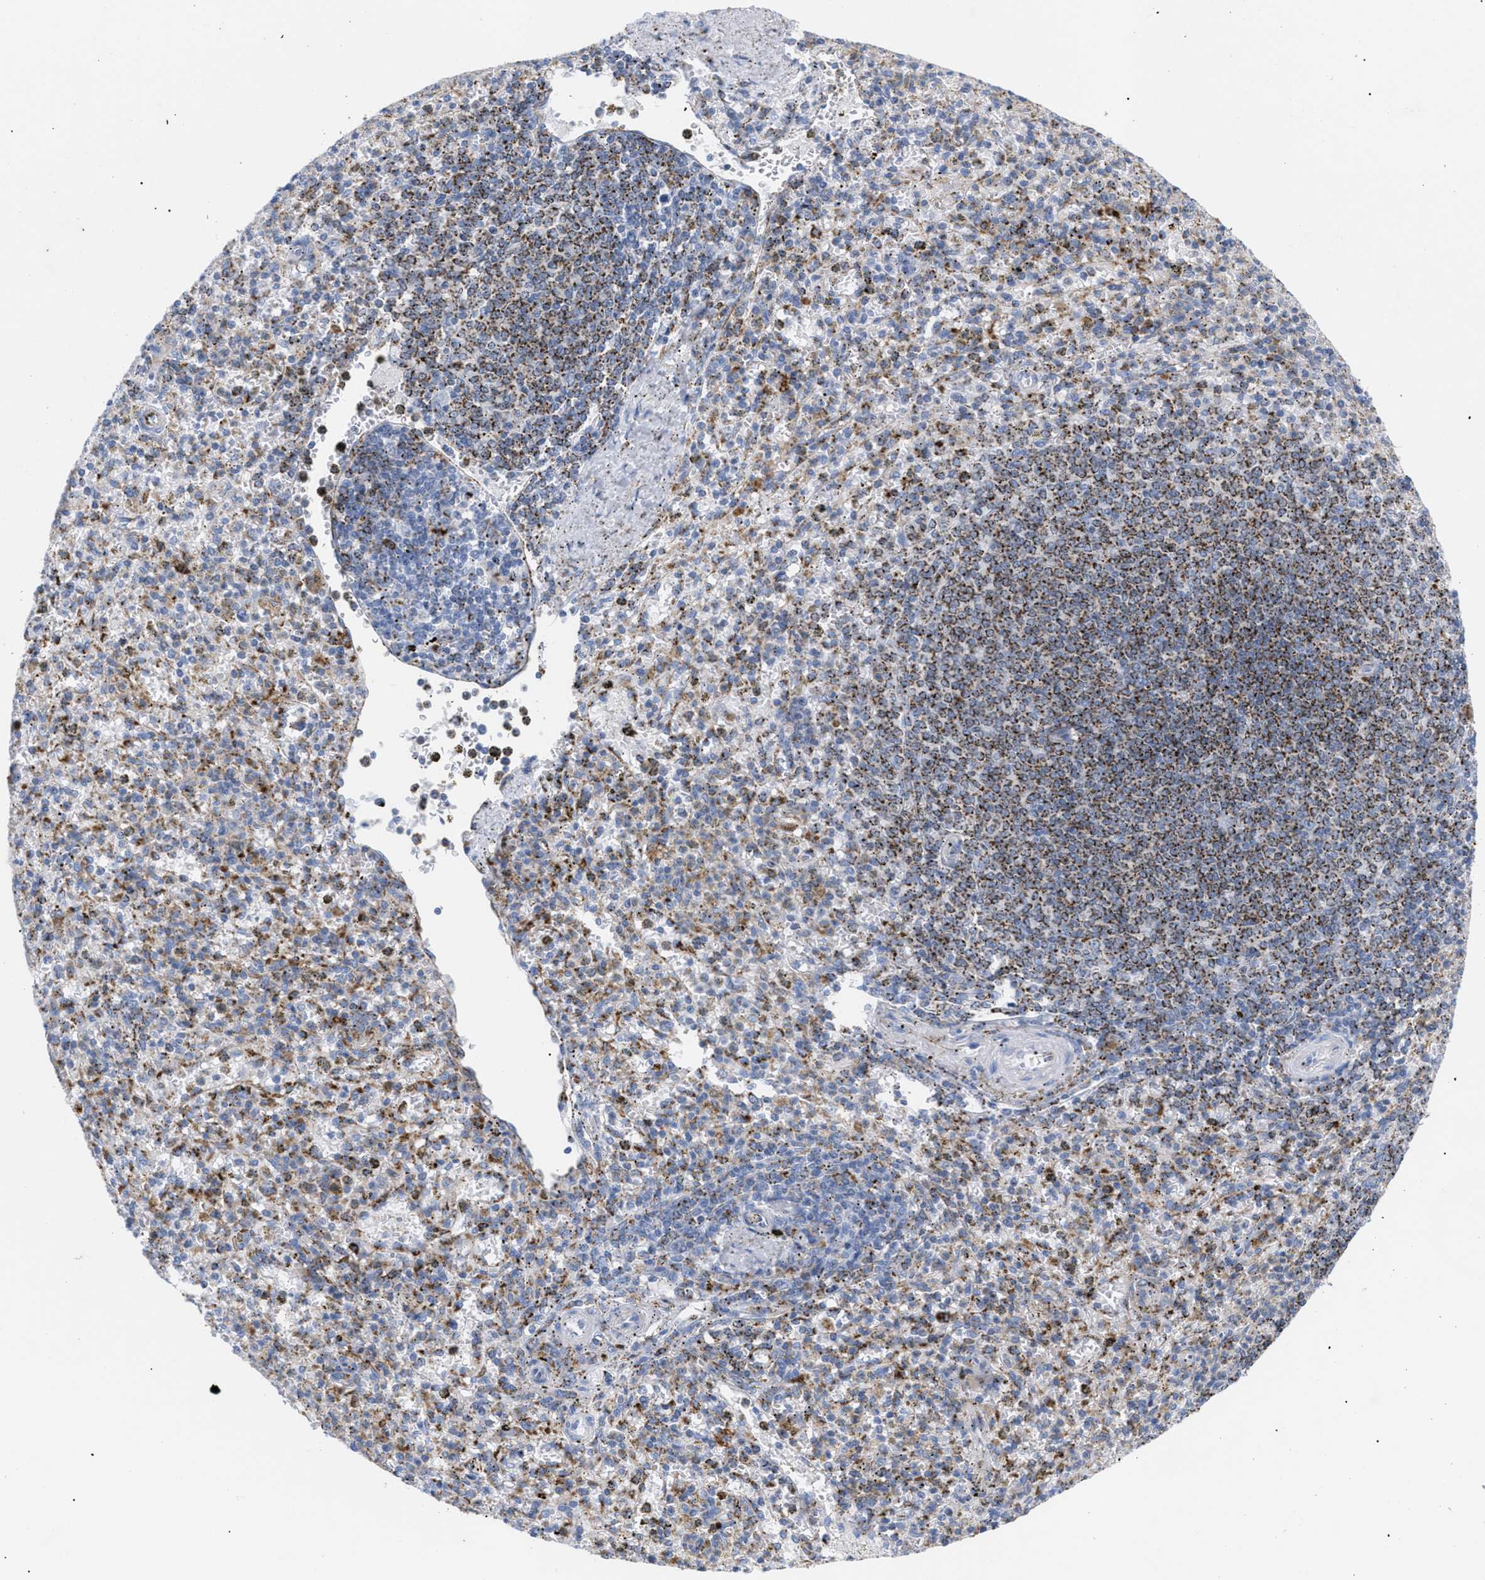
{"staining": {"intensity": "strong", "quantity": "<25%", "location": "cytoplasmic/membranous"}, "tissue": "spleen", "cell_type": "Cells in red pulp", "image_type": "normal", "snomed": [{"axis": "morphology", "description": "Normal tissue, NOS"}, {"axis": "topography", "description": "Spleen"}], "caption": "Spleen was stained to show a protein in brown. There is medium levels of strong cytoplasmic/membranous expression in approximately <25% of cells in red pulp.", "gene": "DRAM2", "patient": {"sex": "male", "age": 72}}